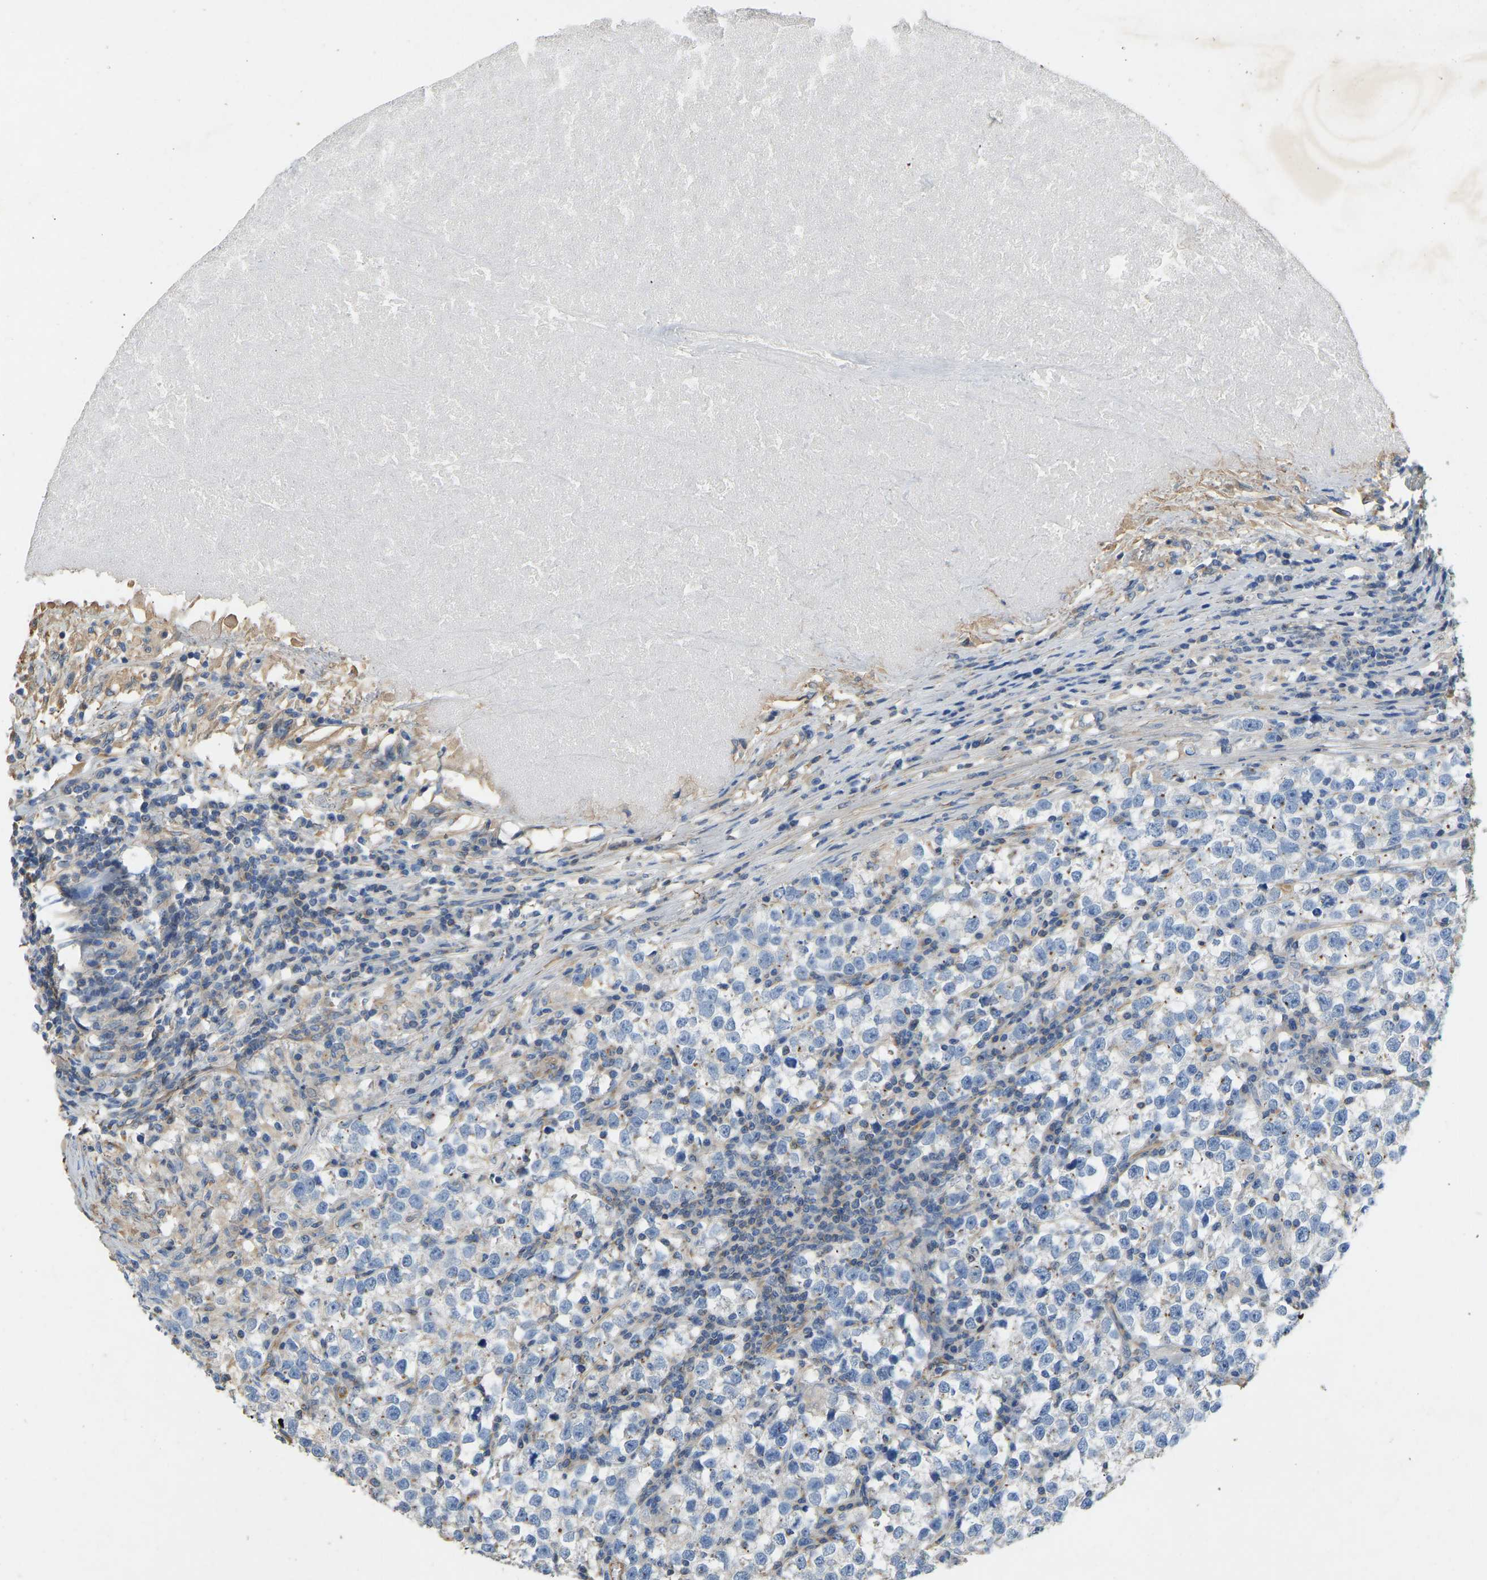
{"staining": {"intensity": "negative", "quantity": "none", "location": "none"}, "tissue": "testis cancer", "cell_type": "Tumor cells", "image_type": "cancer", "snomed": [{"axis": "morphology", "description": "Normal tissue, NOS"}, {"axis": "morphology", "description": "Seminoma, NOS"}, {"axis": "topography", "description": "Testis"}], "caption": "There is no significant expression in tumor cells of testis seminoma. Brightfield microscopy of immunohistochemistry (IHC) stained with DAB (brown) and hematoxylin (blue), captured at high magnification.", "gene": "TECTA", "patient": {"sex": "male", "age": 43}}